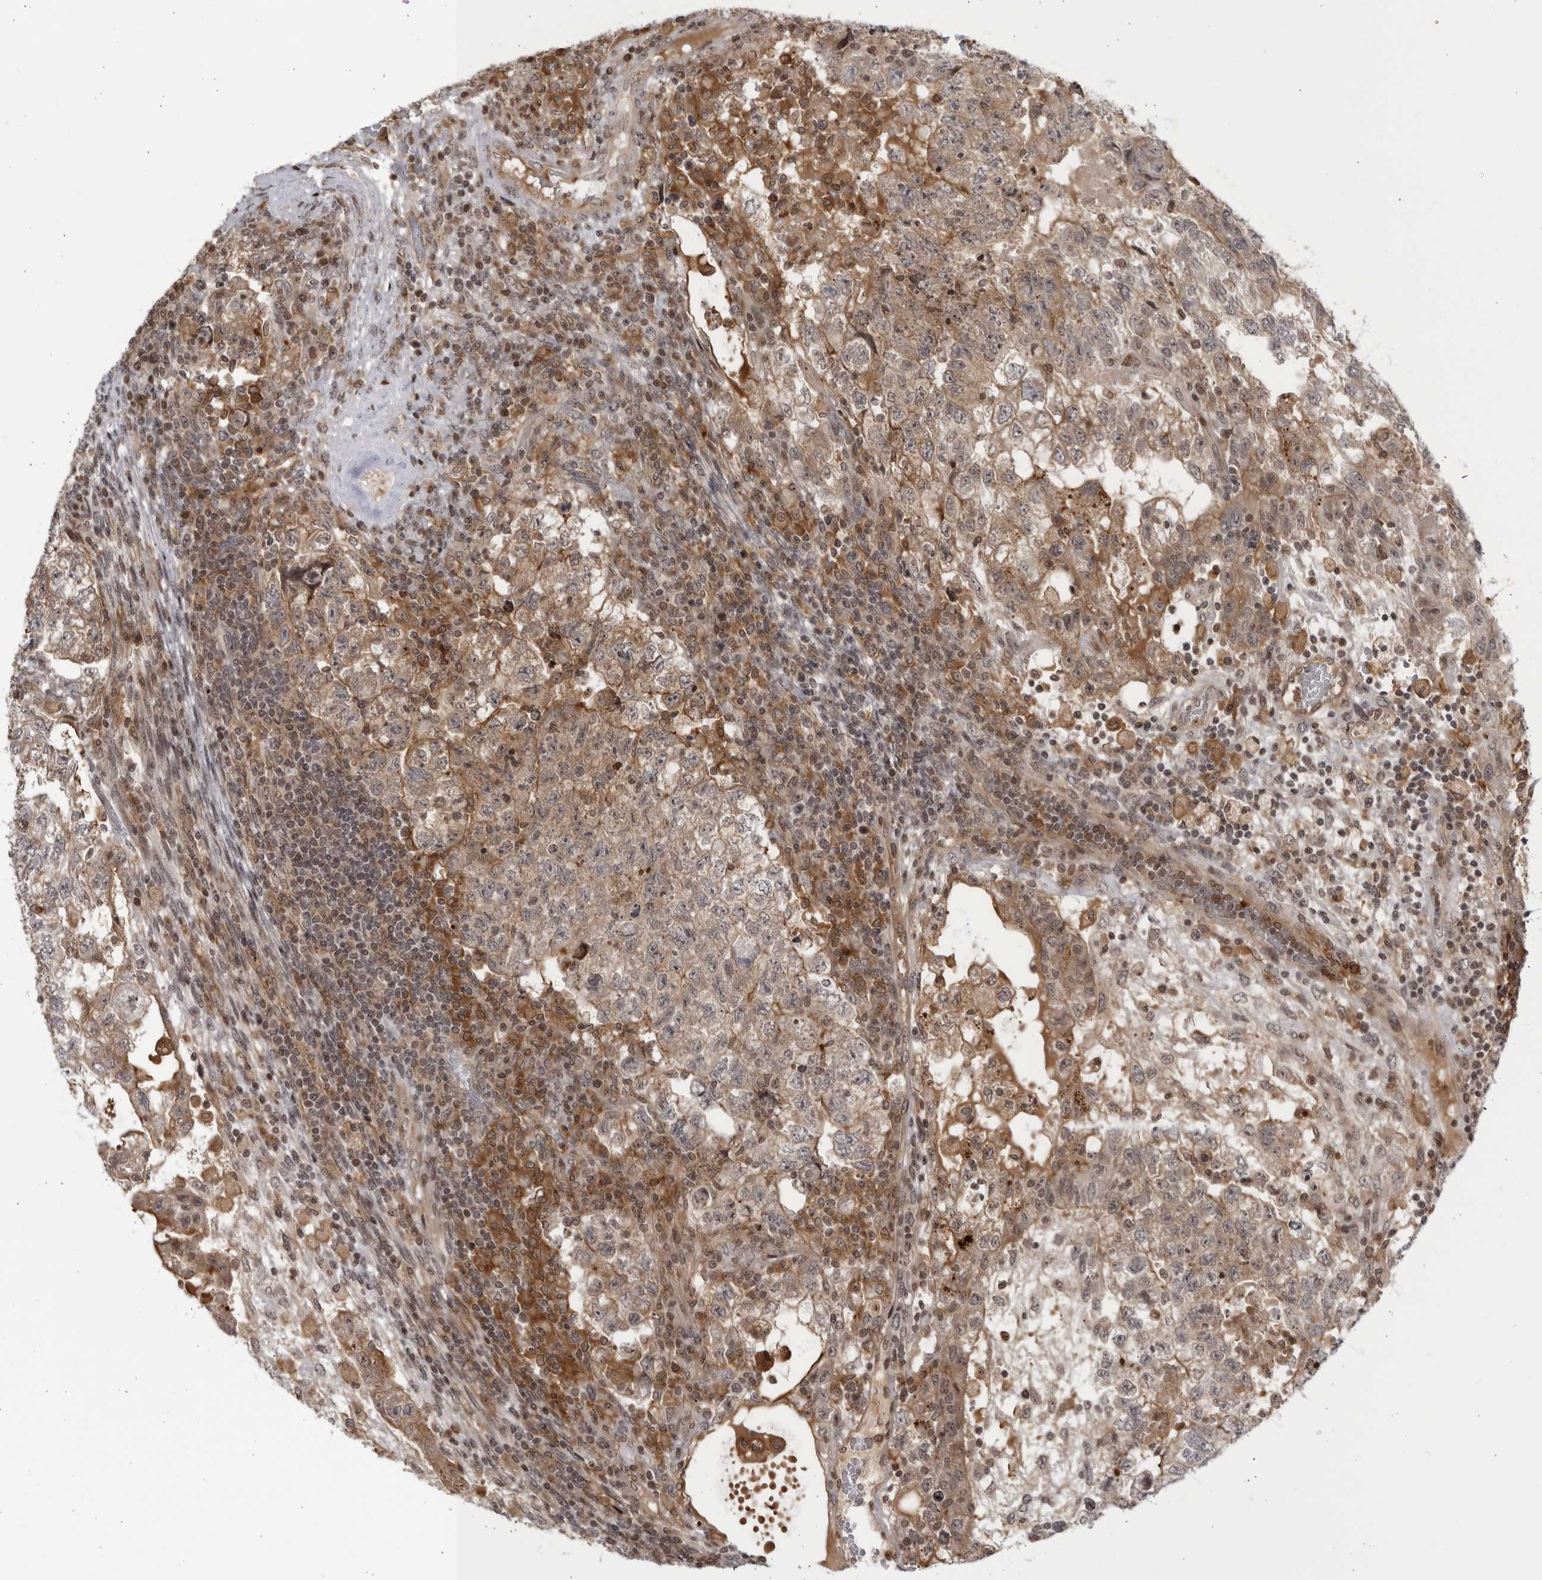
{"staining": {"intensity": "weak", "quantity": ">75%", "location": "cytoplasmic/membranous"}, "tissue": "testis cancer", "cell_type": "Tumor cells", "image_type": "cancer", "snomed": [{"axis": "morphology", "description": "Carcinoma, Embryonal, NOS"}, {"axis": "topography", "description": "Testis"}], "caption": "Testis embryonal carcinoma stained with DAB (3,3'-diaminobenzidine) immunohistochemistry exhibits low levels of weak cytoplasmic/membranous staining in about >75% of tumor cells.", "gene": "DTL", "patient": {"sex": "male", "age": 36}}